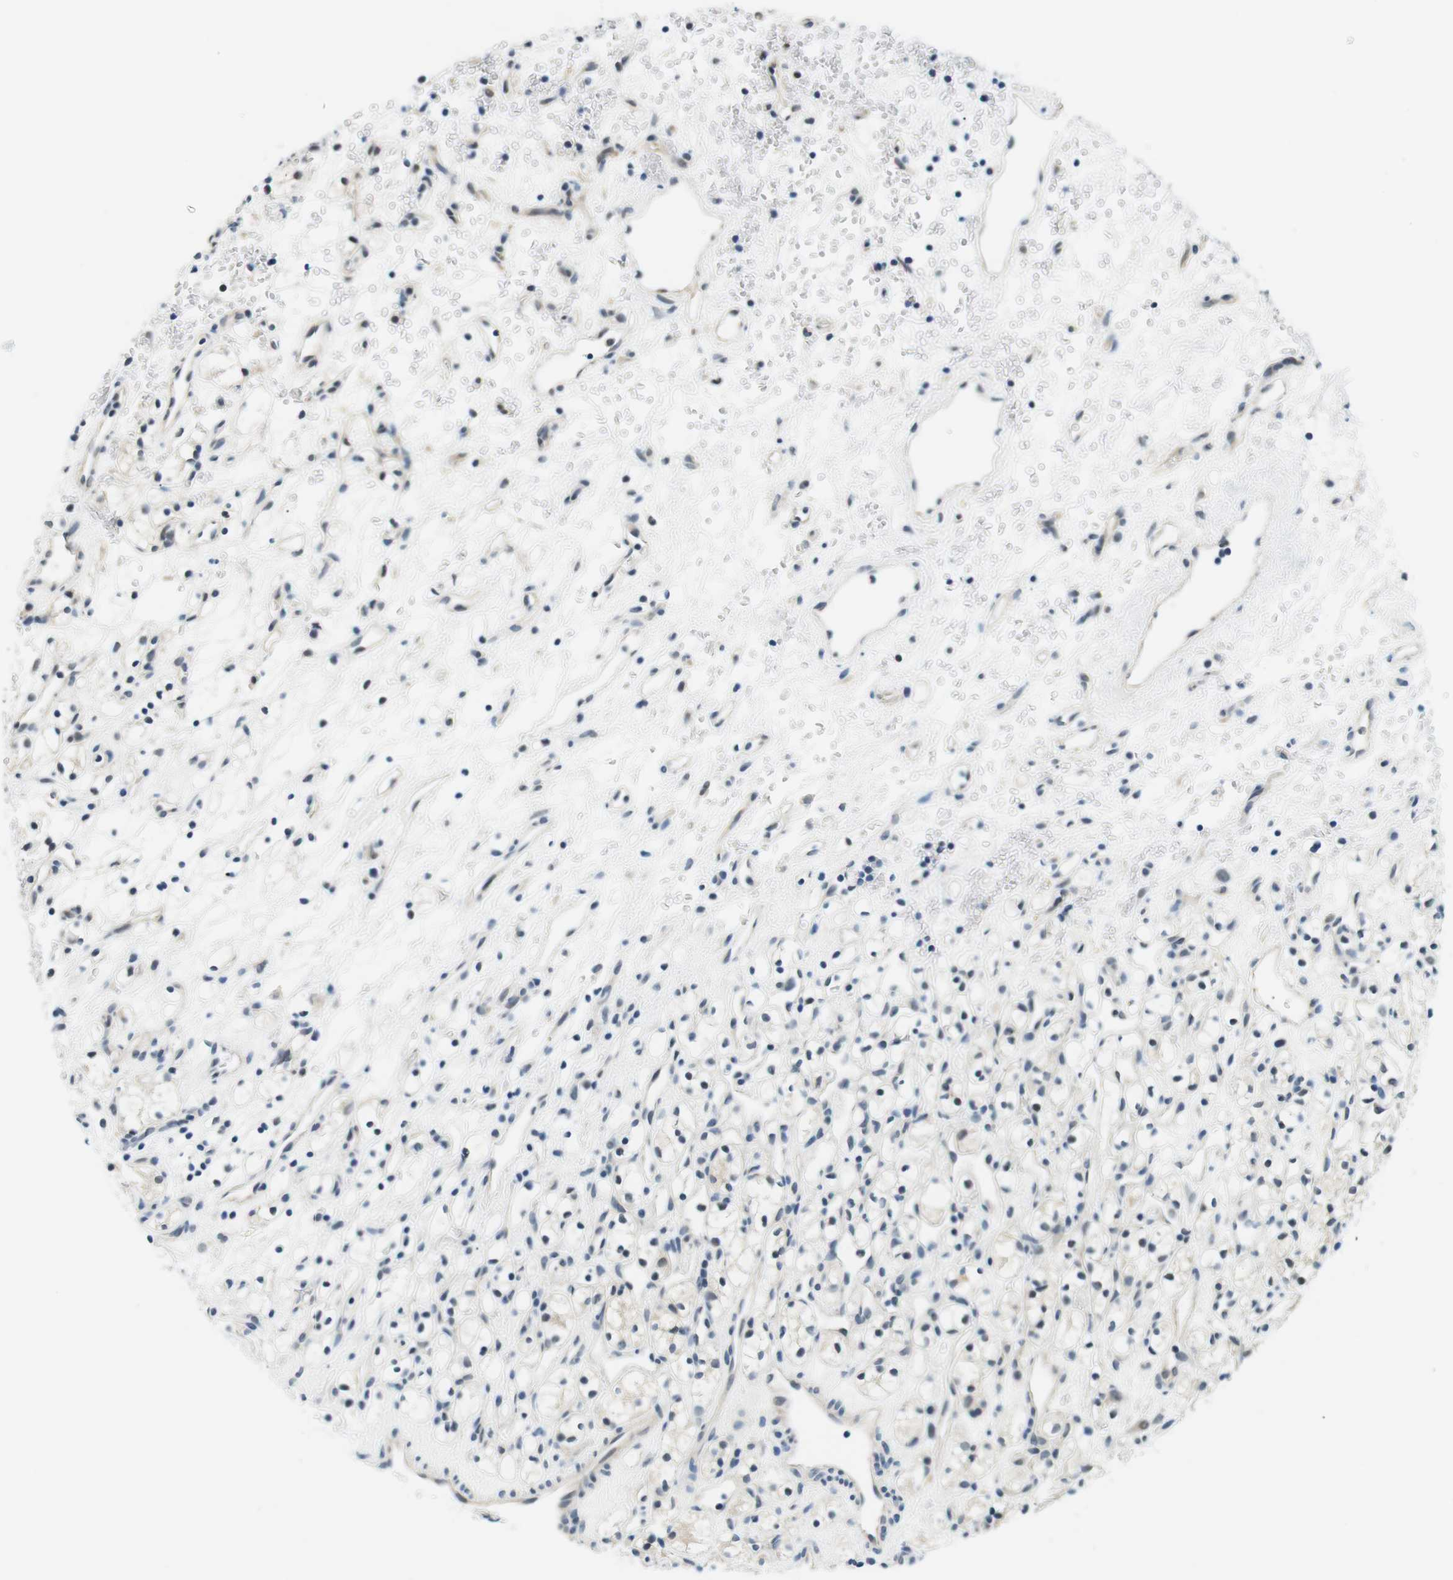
{"staining": {"intensity": "negative", "quantity": "none", "location": "none"}, "tissue": "renal cancer", "cell_type": "Tumor cells", "image_type": "cancer", "snomed": [{"axis": "morphology", "description": "Adenocarcinoma, NOS"}, {"axis": "topography", "description": "Kidney"}], "caption": "The immunohistochemistry (IHC) image has no significant staining in tumor cells of renal cancer tissue. (Stains: DAB (3,3'-diaminobenzidine) immunohistochemistry (IHC) with hematoxylin counter stain, Microscopy: brightfield microscopy at high magnification).", "gene": "CSNK2B", "patient": {"sex": "female", "age": 60}}